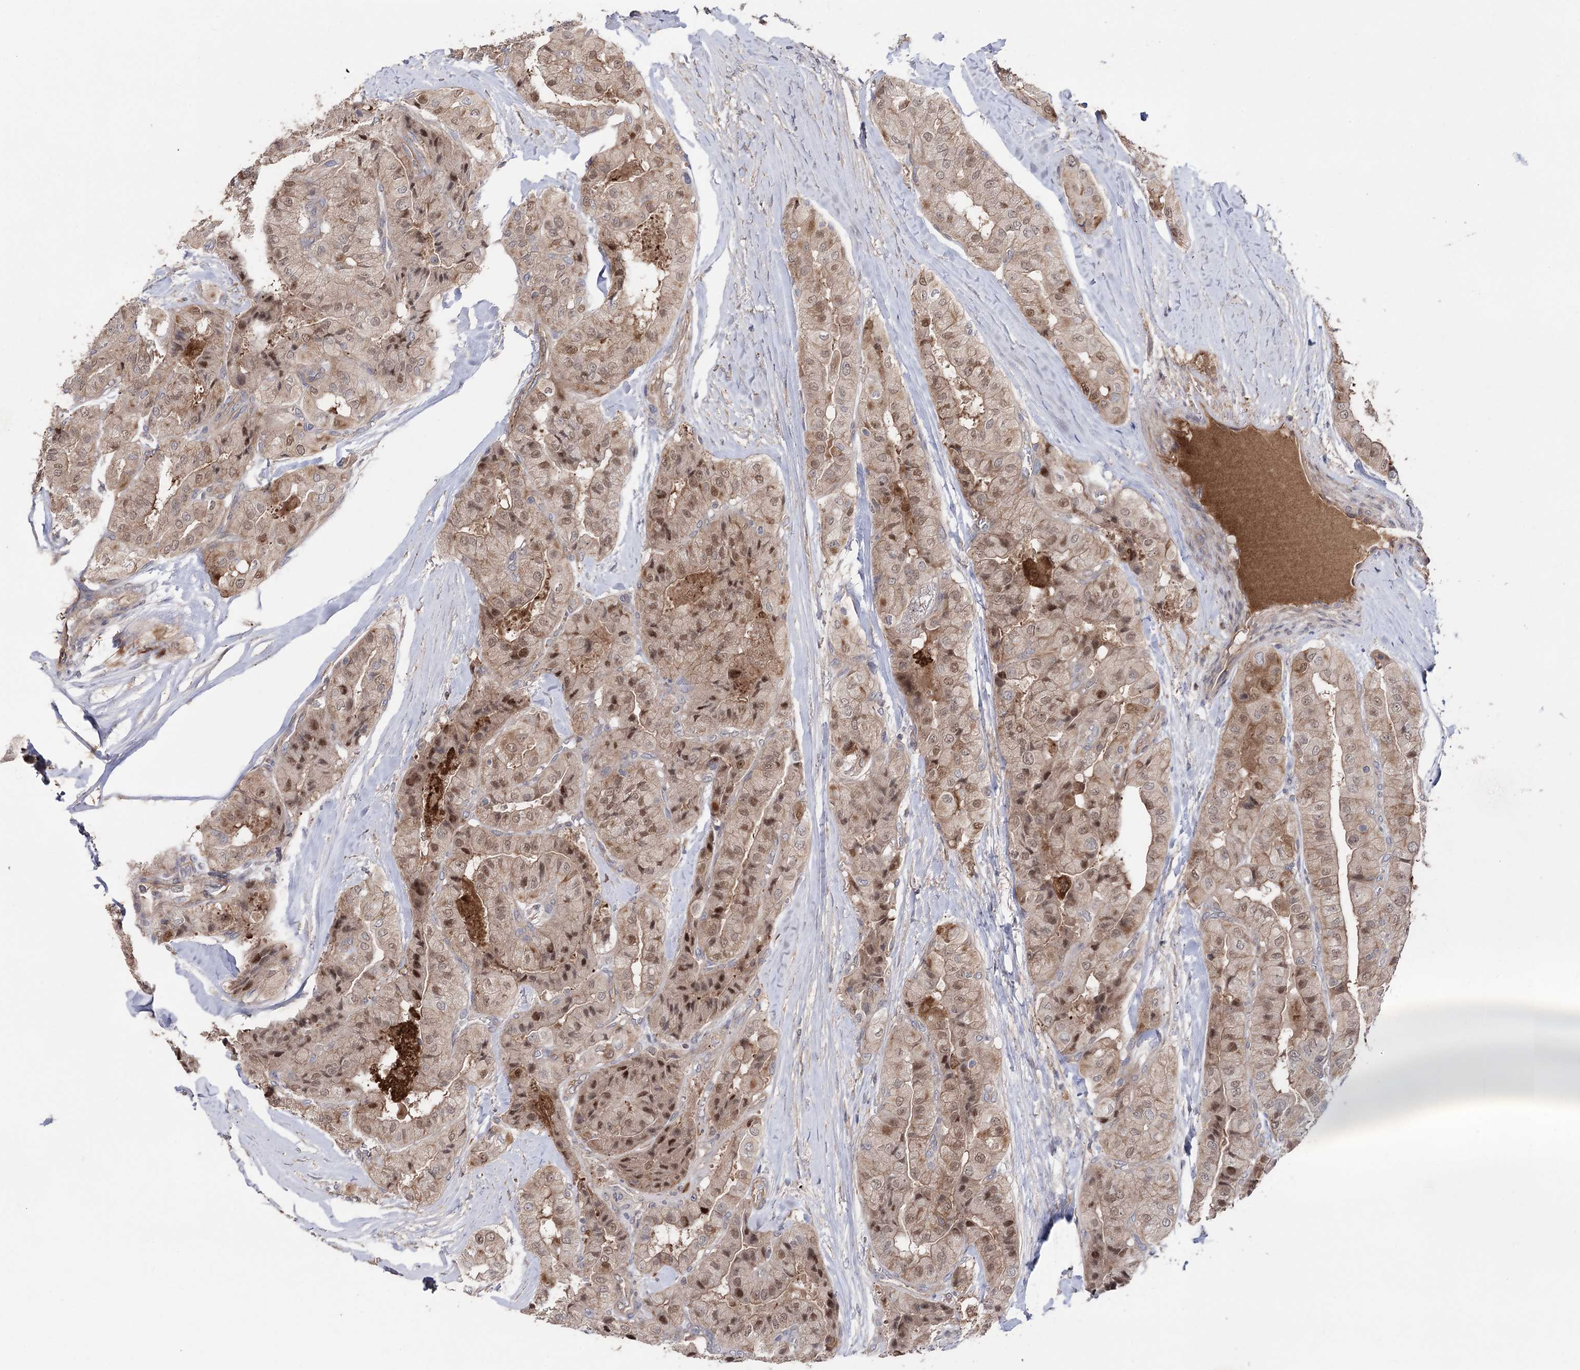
{"staining": {"intensity": "moderate", "quantity": ">75%", "location": "cytoplasmic/membranous,nuclear"}, "tissue": "thyroid cancer", "cell_type": "Tumor cells", "image_type": "cancer", "snomed": [{"axis": "morphology", "description": "Papillary adenocarcinoma, NOS"}, {"axis": "topography", "description": "Thyroid gland"}], "caption": "Moderate cytoplasmic/membranous and nuclear staining for a protein is seen in about >75% of tumor cells of thyroid cancer (papillary adenocarcinoma) using immunohistochemistry.", "gene": "OTUD1", "patient": {"sex": "female", "age": 59}}